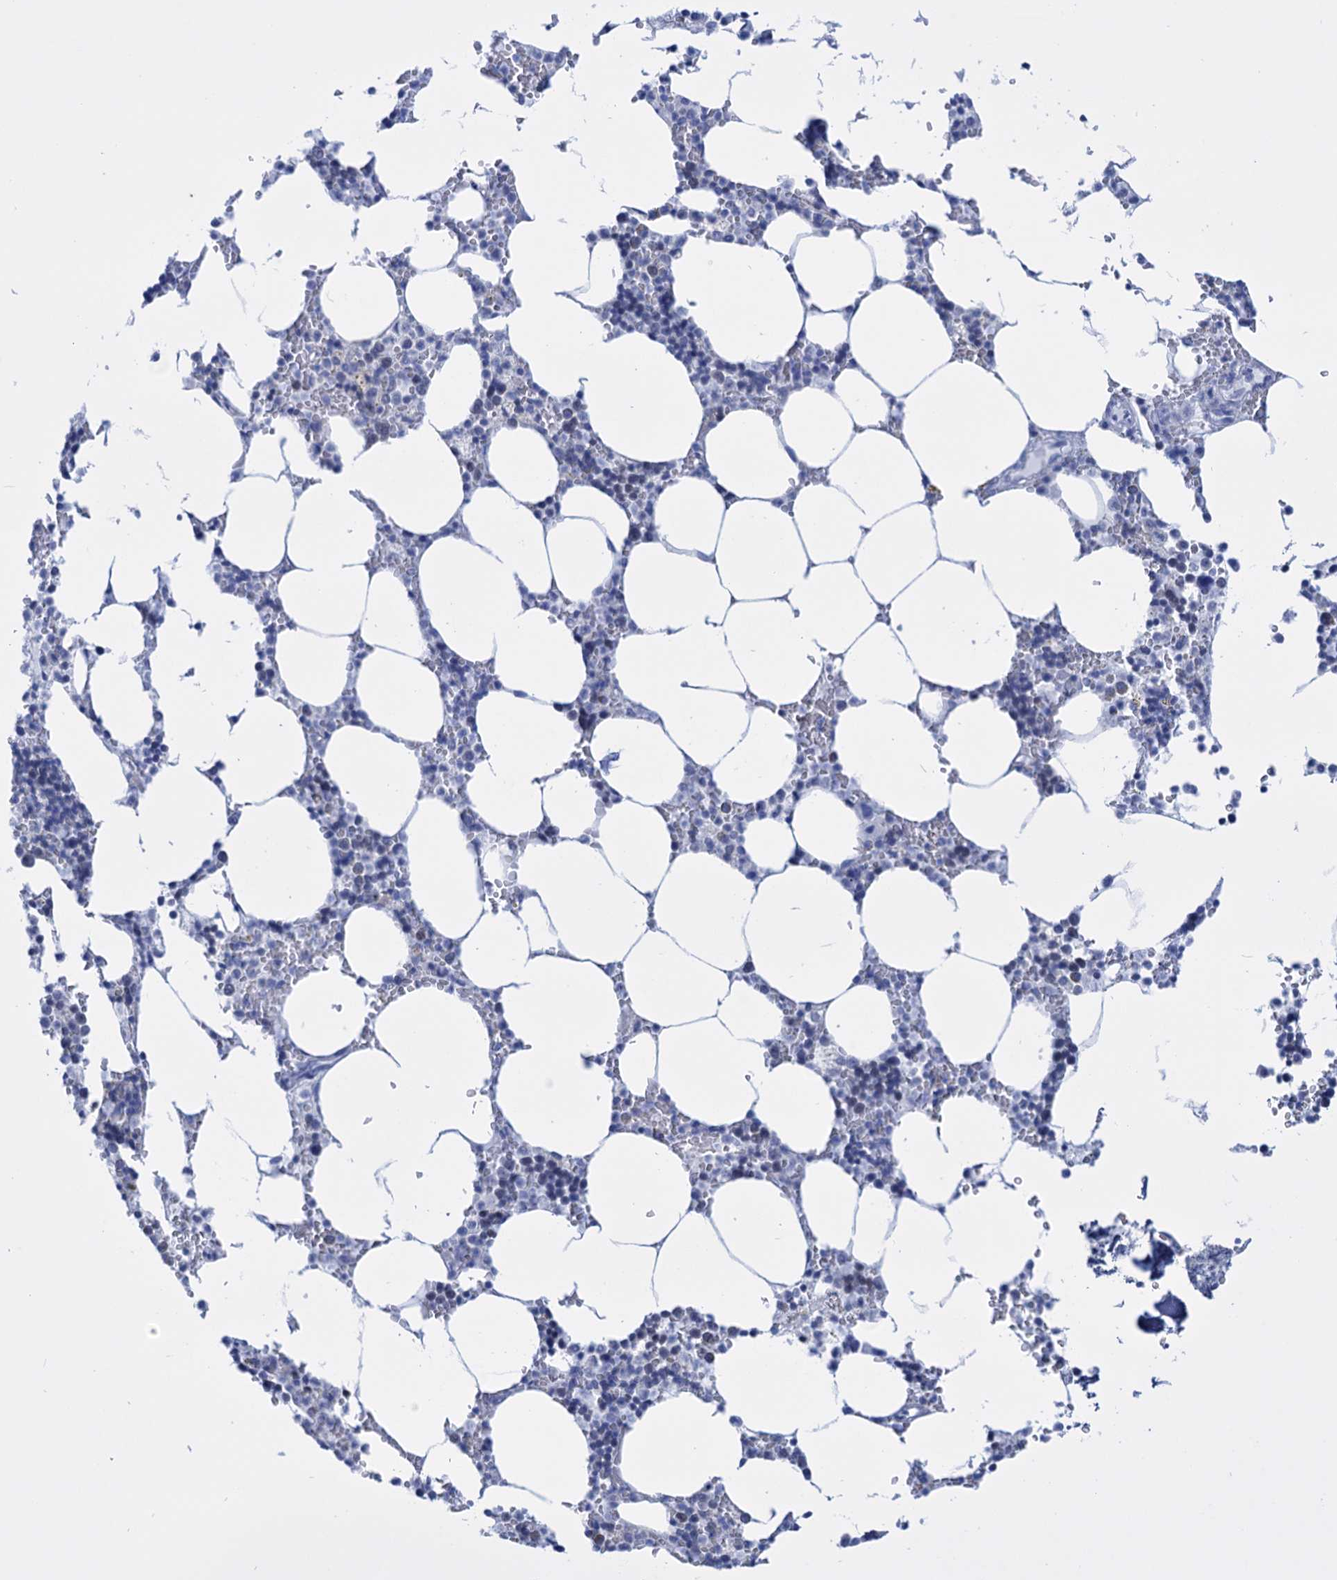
{"staining": {"intensity": "negative", "quantity": "none", "location": "none"}, "tissue": "bone marrow", "cell_type": "Hematopoietic cells", "image_type": "normal", "snomed": [{"axis": "morphology", "description": "Normal tissue, NOS"}, {"axis": "topography", "description": "Bone marrow"}], "caption": "An IHC image of normal bone marrow is shown. There is no staining in hematopoietic cells of bone marrow.", "gene": "FBXW12", "patient": {"sex": "male", "age": 70}}